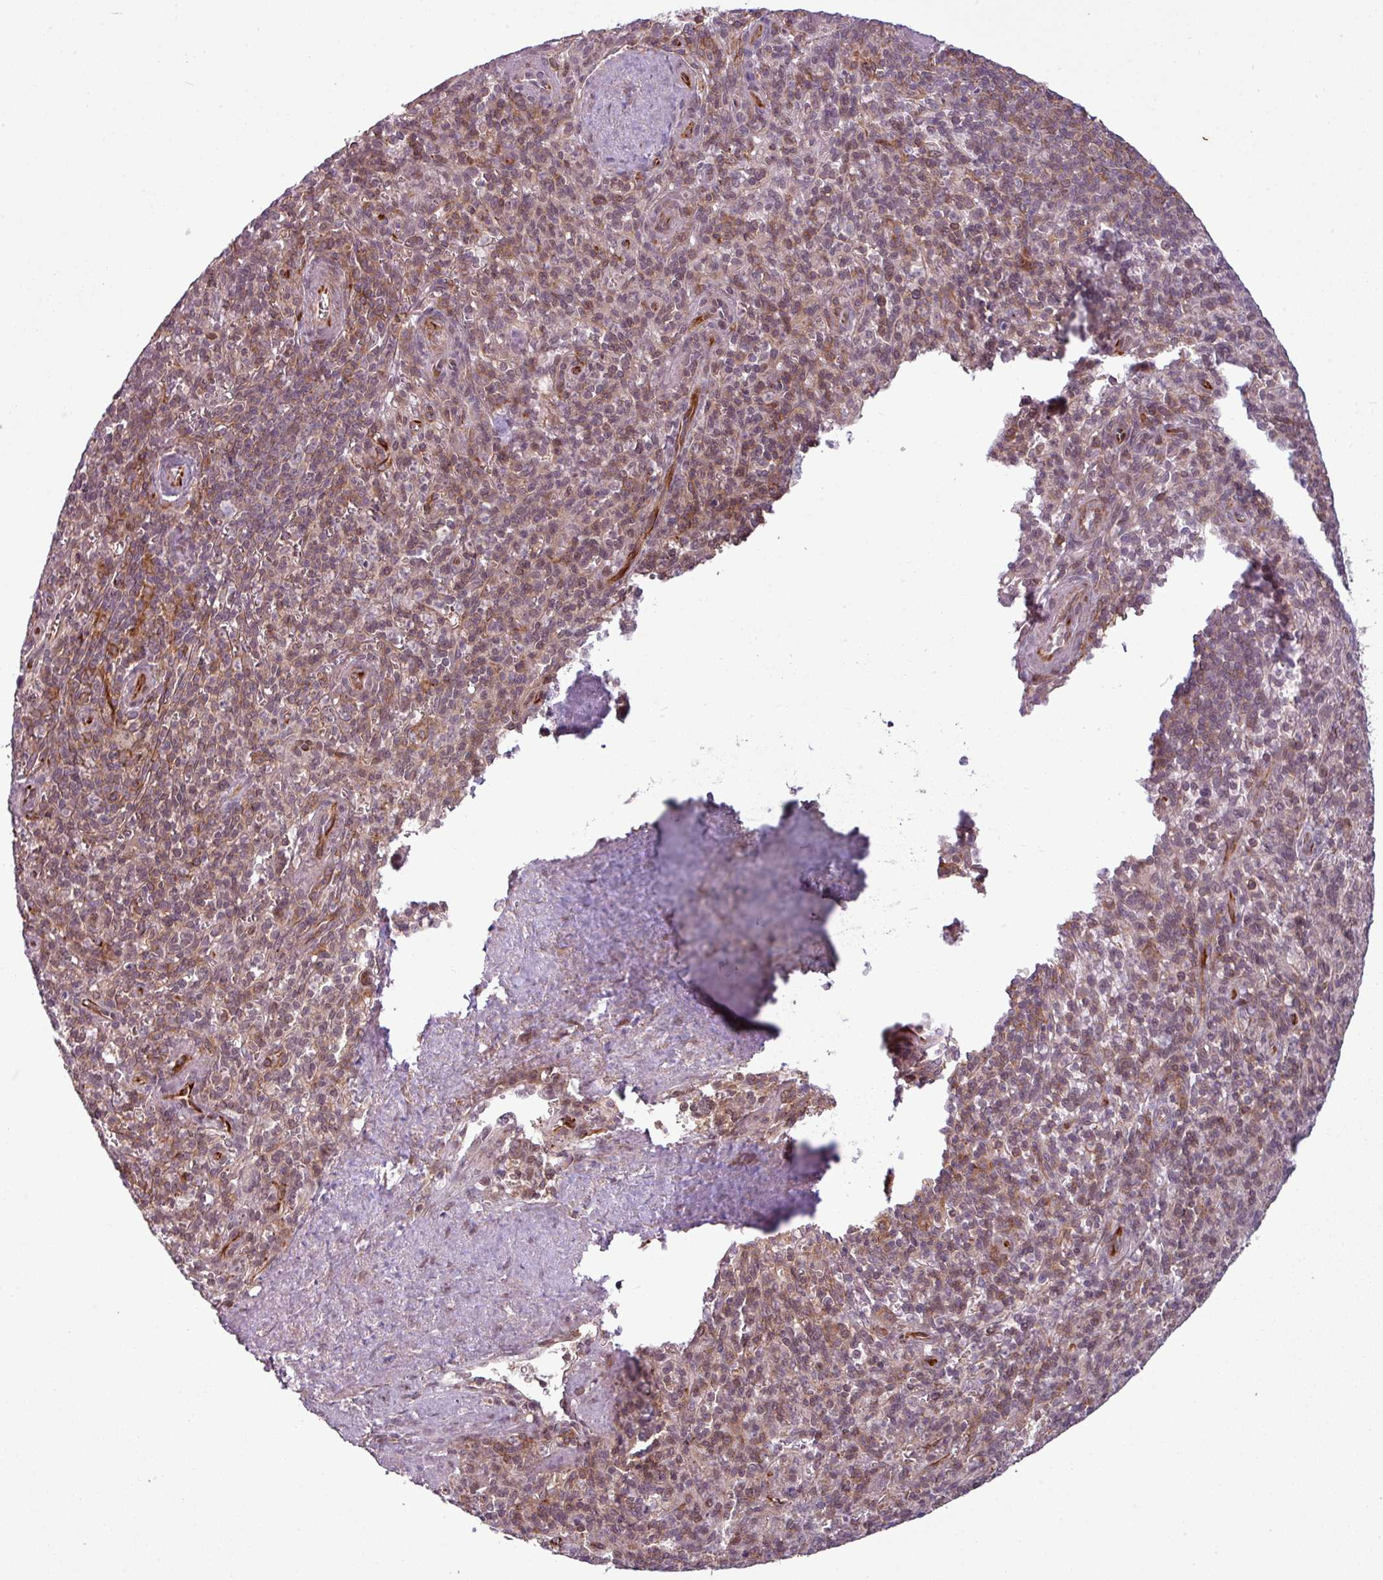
{"staining": {"intensity": "weak", "quantity": "25%-75%", "location": "cytoplasmic/membranous"}, "tissue": "spleen", "cell_type": "Cells in red pulp", "image_type": "normal", "snomed": [{"axis": "morphology", "description": "Normal tissue, NOS"}, {"axis": "topography", "description": "Spleen"}], "caption": "Protein analysis of normal spleen displays weak cytoplasmic/membranous positivity in about 25%-75% of cells in red pulp.", "gene": "ZC2HC1C", "patient": {"sex": "female", "age": 70}}